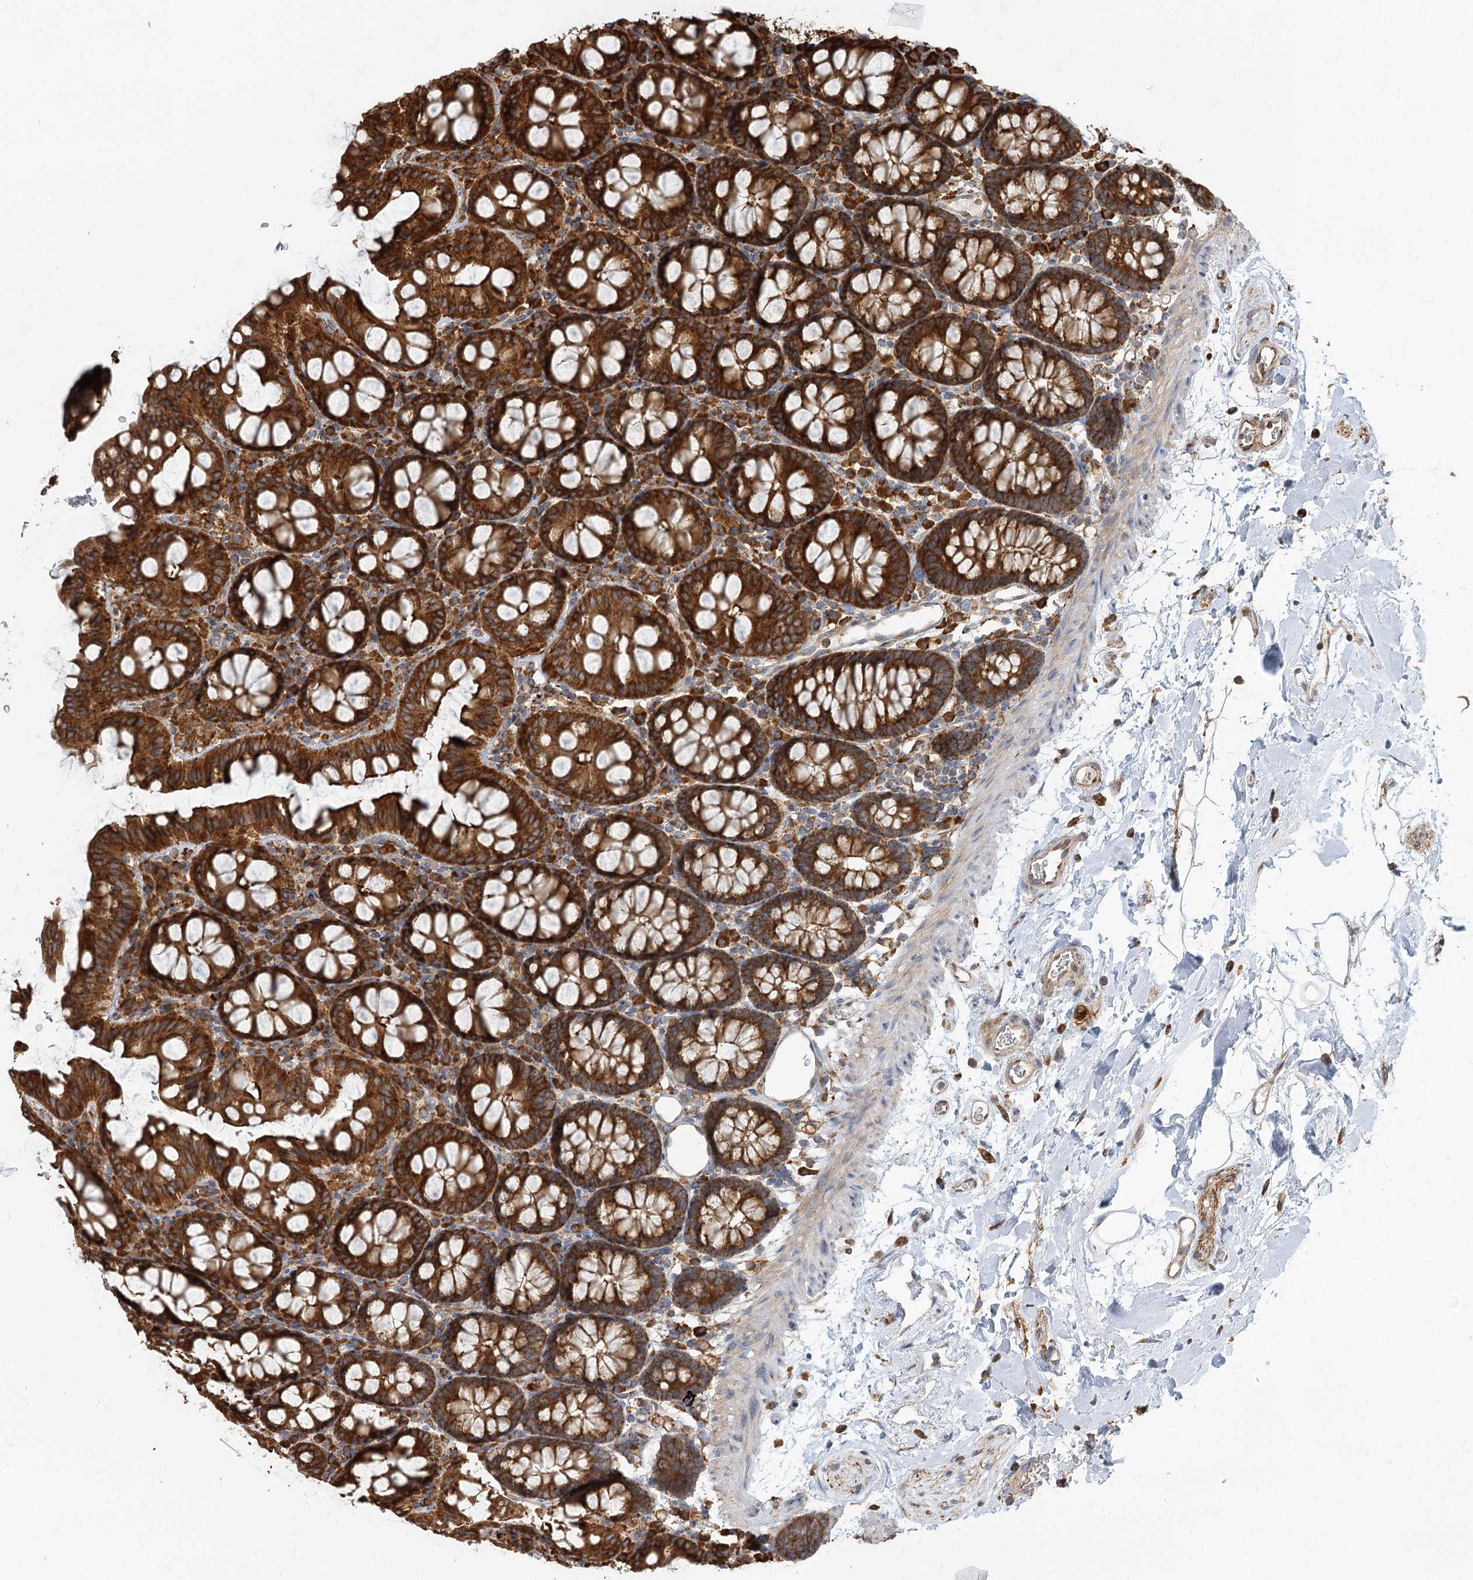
{"staining": {"intensity": "moderate", "quantity": "25%-75%", "location": "cytoplasmic/membranous"}, "tissue": "colon", "cell_type": "Endothelial cells", "image_type": "normal", "snomed": [{"axis": "morphology", "description": "Normal tissue, NOS"}, {"axis": "topography", "description": "Colon"}], "caption": "IHC histopathology image of normal colon: colon stained using IHC displays medium levels of moderate protein expression localized specifically in the cytoplasmic/membranous of endothelial cells, appearing as a cytoplasmic/membranous brown color.", "gene": "TAS1R1", "patient": {"sex": "male", "age": 75}}